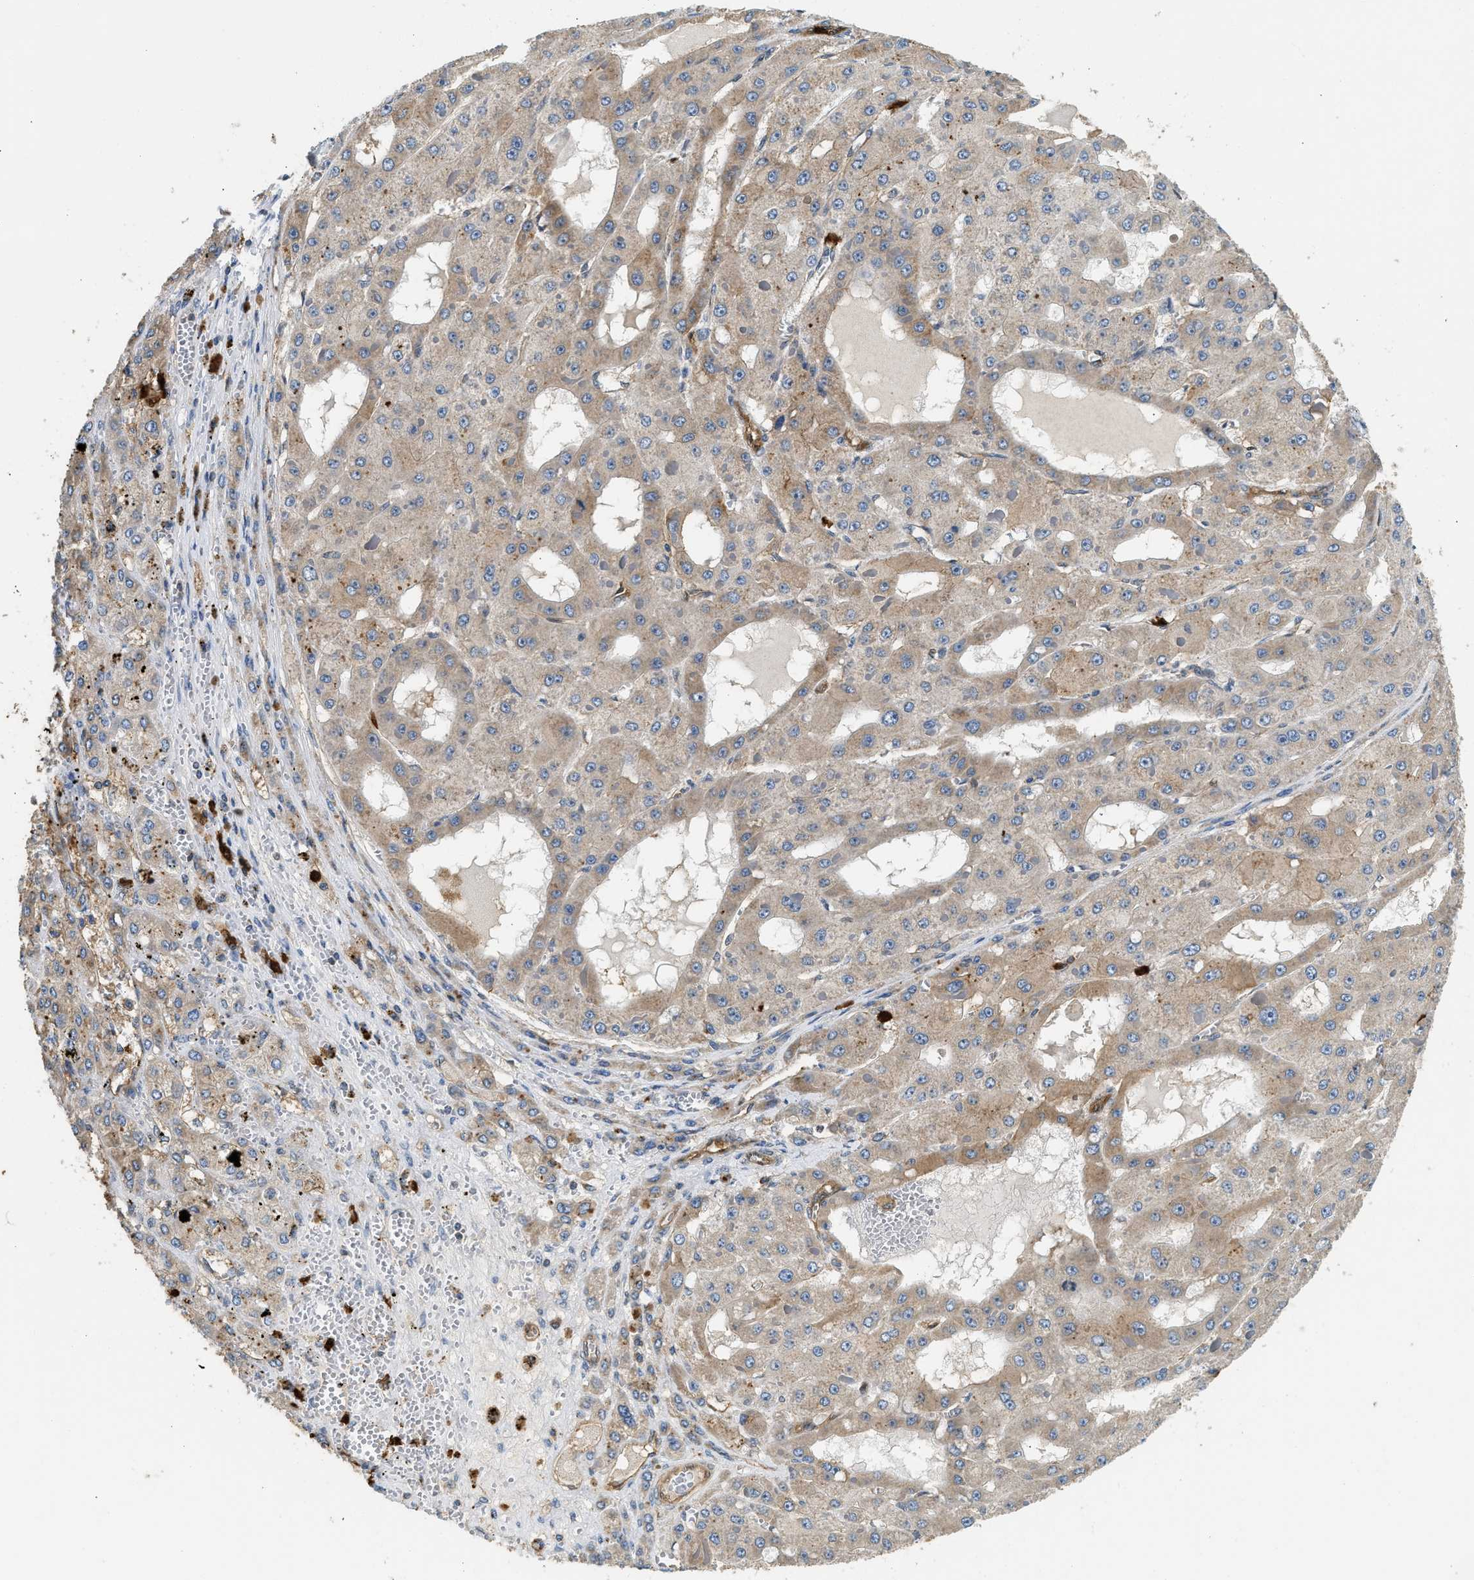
{"staining": {"intensity": "moderate", "quantity": "<25%", "location": "cytoplasmic/membranous"}, "tissue": "liver cancer", "cell_type": "Tumor cells", "image_type": "cancer", "snomed": [{"axis": "morphology", "description": "Carcinoma, Hepatocellular, NOS"}, {"axis": "topography", "description": "Liver"}], "caption": "This image demonstrates hepatocellular carcinoma (liver) stained with IHC to label a protein in brown. The cytoplasmic/membranous of tumor cells show moderate positivity for the protein. Nuclei are counter-stained blue.", "gene": "ANXA3", "patient": {"sex": "female", "age": 73}}